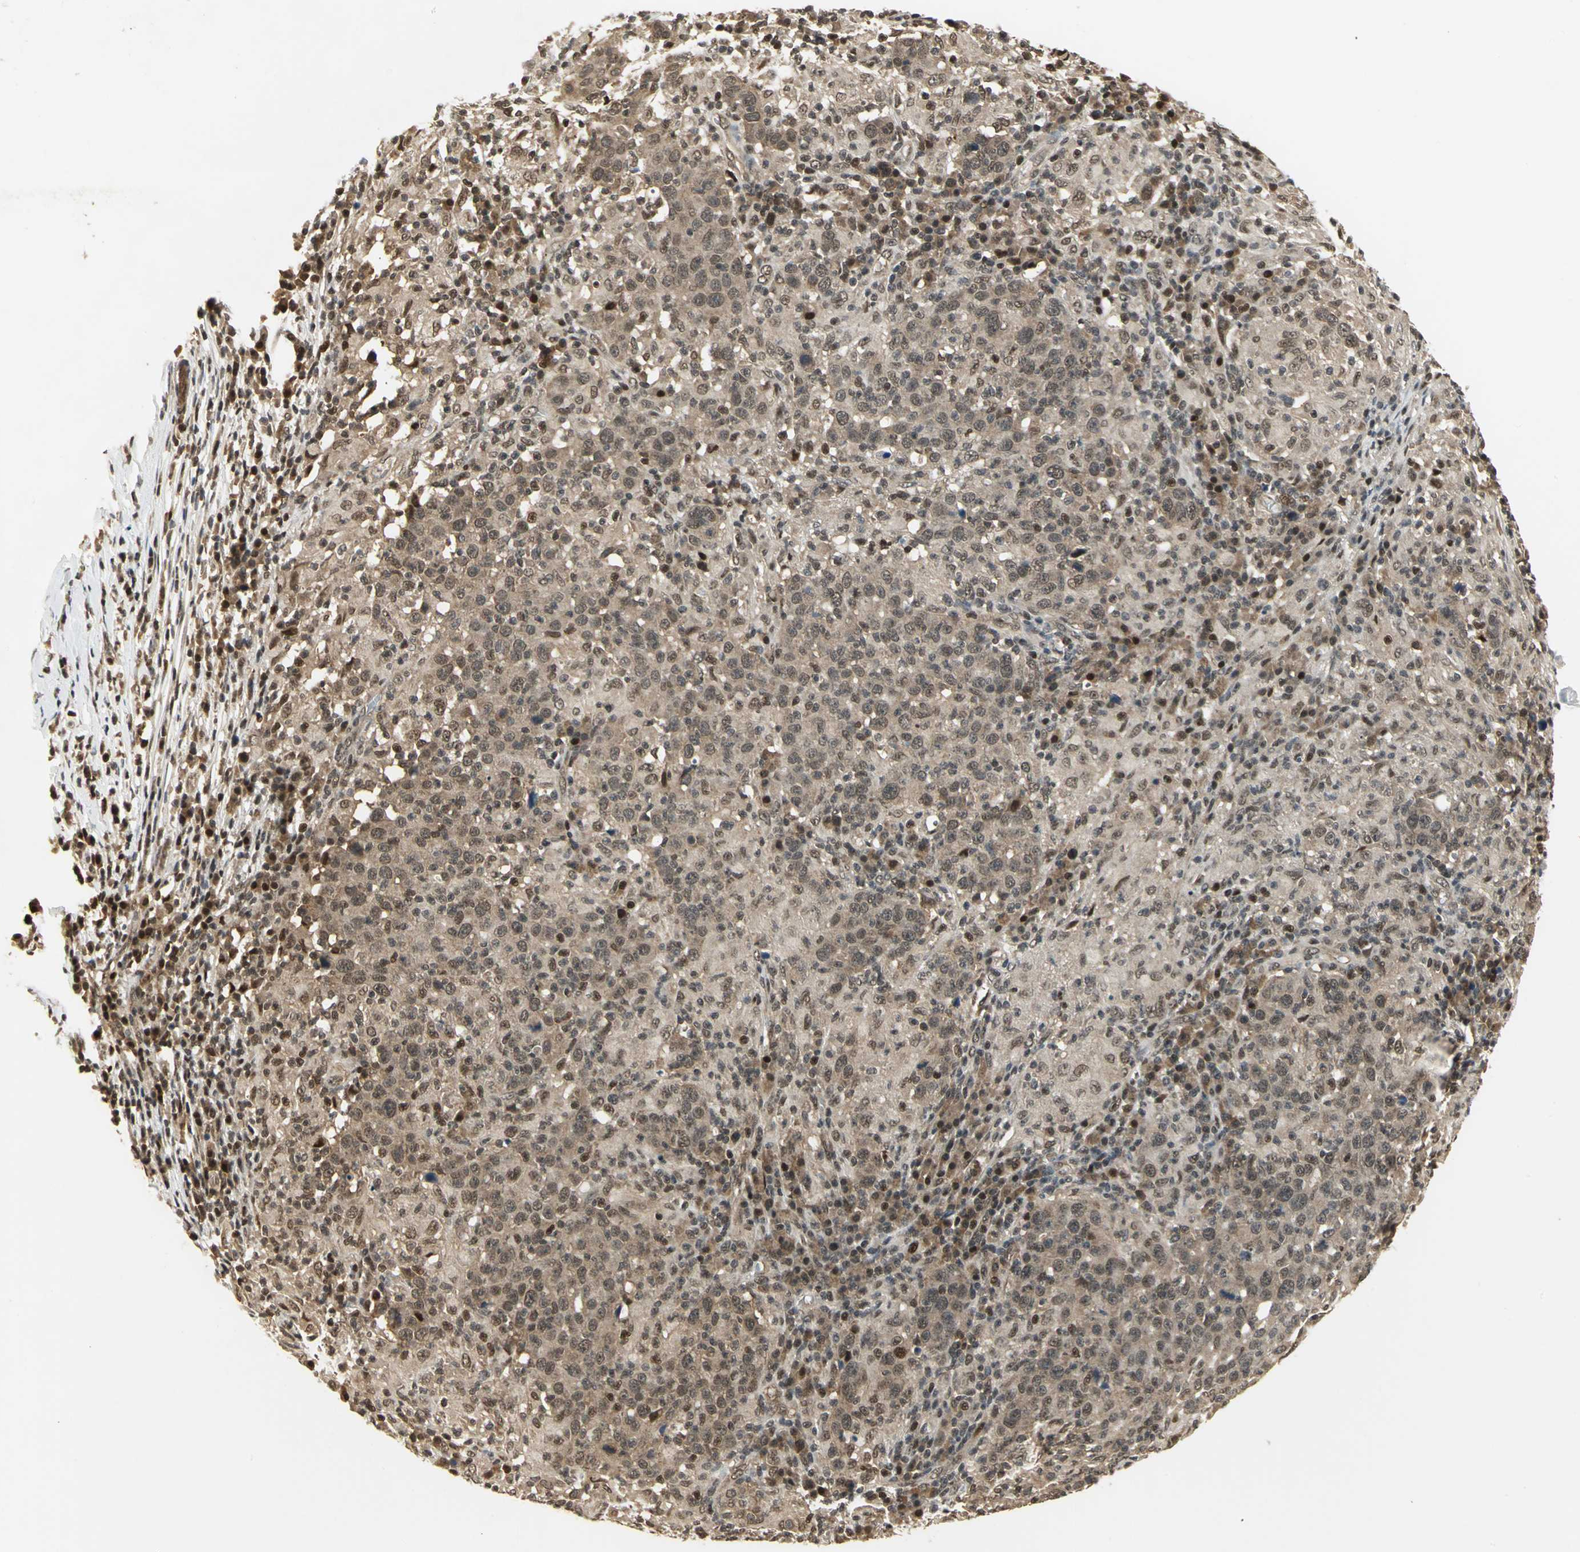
{"staining": {"intensity": "weak", "quantity": ">75%", "location": "cytoplasmic/membranous,nuclear"}, "tissue": "head and neck cancer", "cell_type": "Tumor cells", "image_type": "cancer", "snomed": [{"axis": "morphology", "description": "Adenocarcinoma, NOS"}, {"axis": "topography", "description": "Salivary gland"}, {"axis": "topography", "description": "Head-Neck"}], "caption": "DAB (3,3'-diaminobenzidine) immunohistochemical staining of adenocarcinoma (head and neck) reveals weak cytoplasmic/membranous and nuclear protein positivity in approximately >75% of tumor cells.", "gene": "PSMC3", "patient": {"sex": "female", "age": 65}}